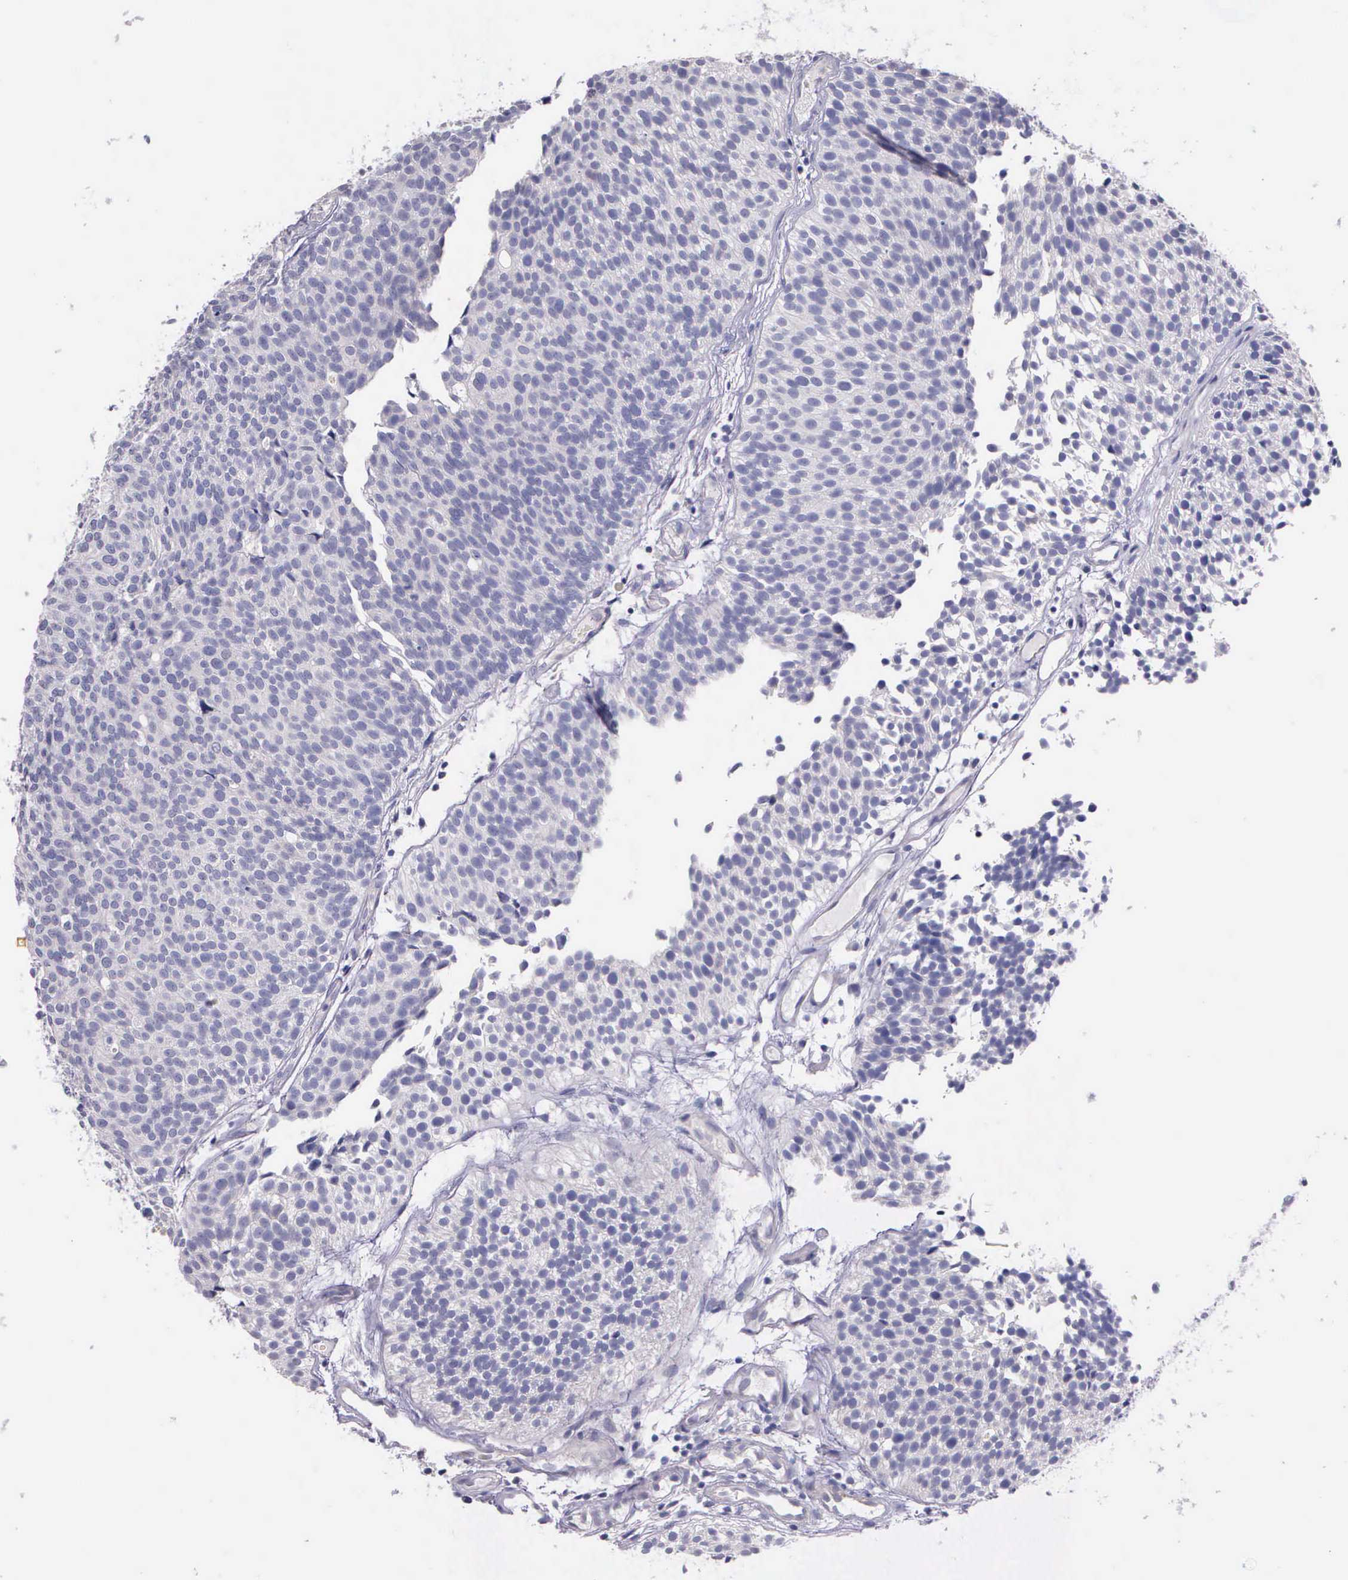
{"staining": {"intensity": "negative", "quantity": "none", "location": "none"}, "tissue": "urothelial cancer", "cell_type": "Tumor cells", "image_type": "cancer", "snomed": [{"axis": "morphology", "description": "Urothelial carcinoma, Low grade"}, {"axis": "topography", "description": "Urinary bladder"}], "caption": "Tumor cells show no significant expression in urothelial carcinoma (low-grade).", "gene": "THSD7A", "patient": {"sex": "male", "age": 85}}